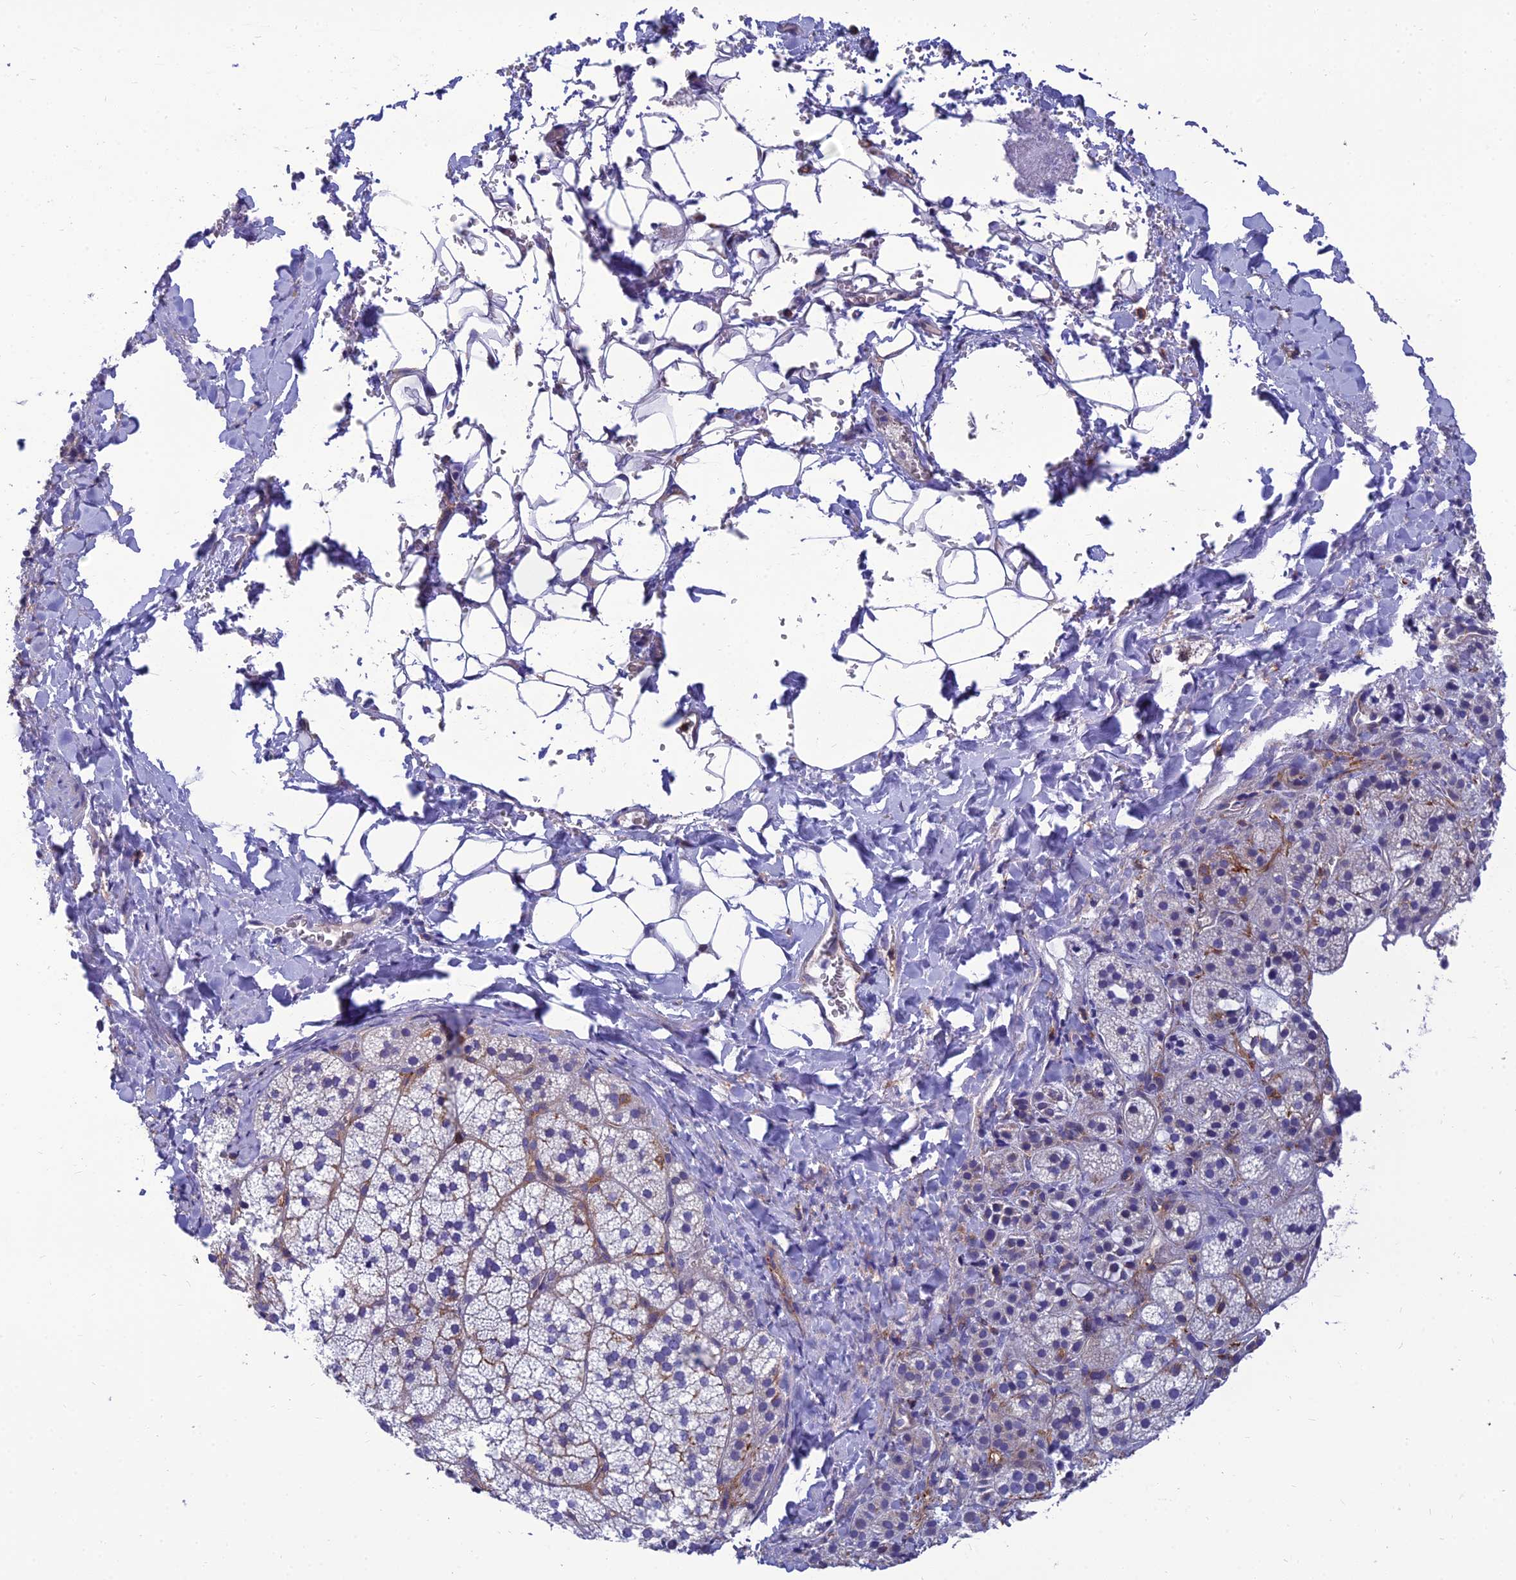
{"staining": {"intensity": "negative", "quantity": "none", "location": "none"}, "tissue": "adrenal gland", "cell_type": "Glandular cells", "image_type": "normal", "snomed": [{"axis": "morphology", "description": "Normal tissue, NOS"}, {"axis": "topography", "description": "Adrenal gland"}], "caption": "Glandular cells show no significant protein positivity in unremarkable adrenal gland. (Stains: DAB (3,3'-diaminobenzidine) immunohistochemistry with hematoxylin counter stain, Microscopy: brightfield microscopy at high magnification).", "gene": "PPP1R18", "patient": {"sex": "female", "age": 44}}